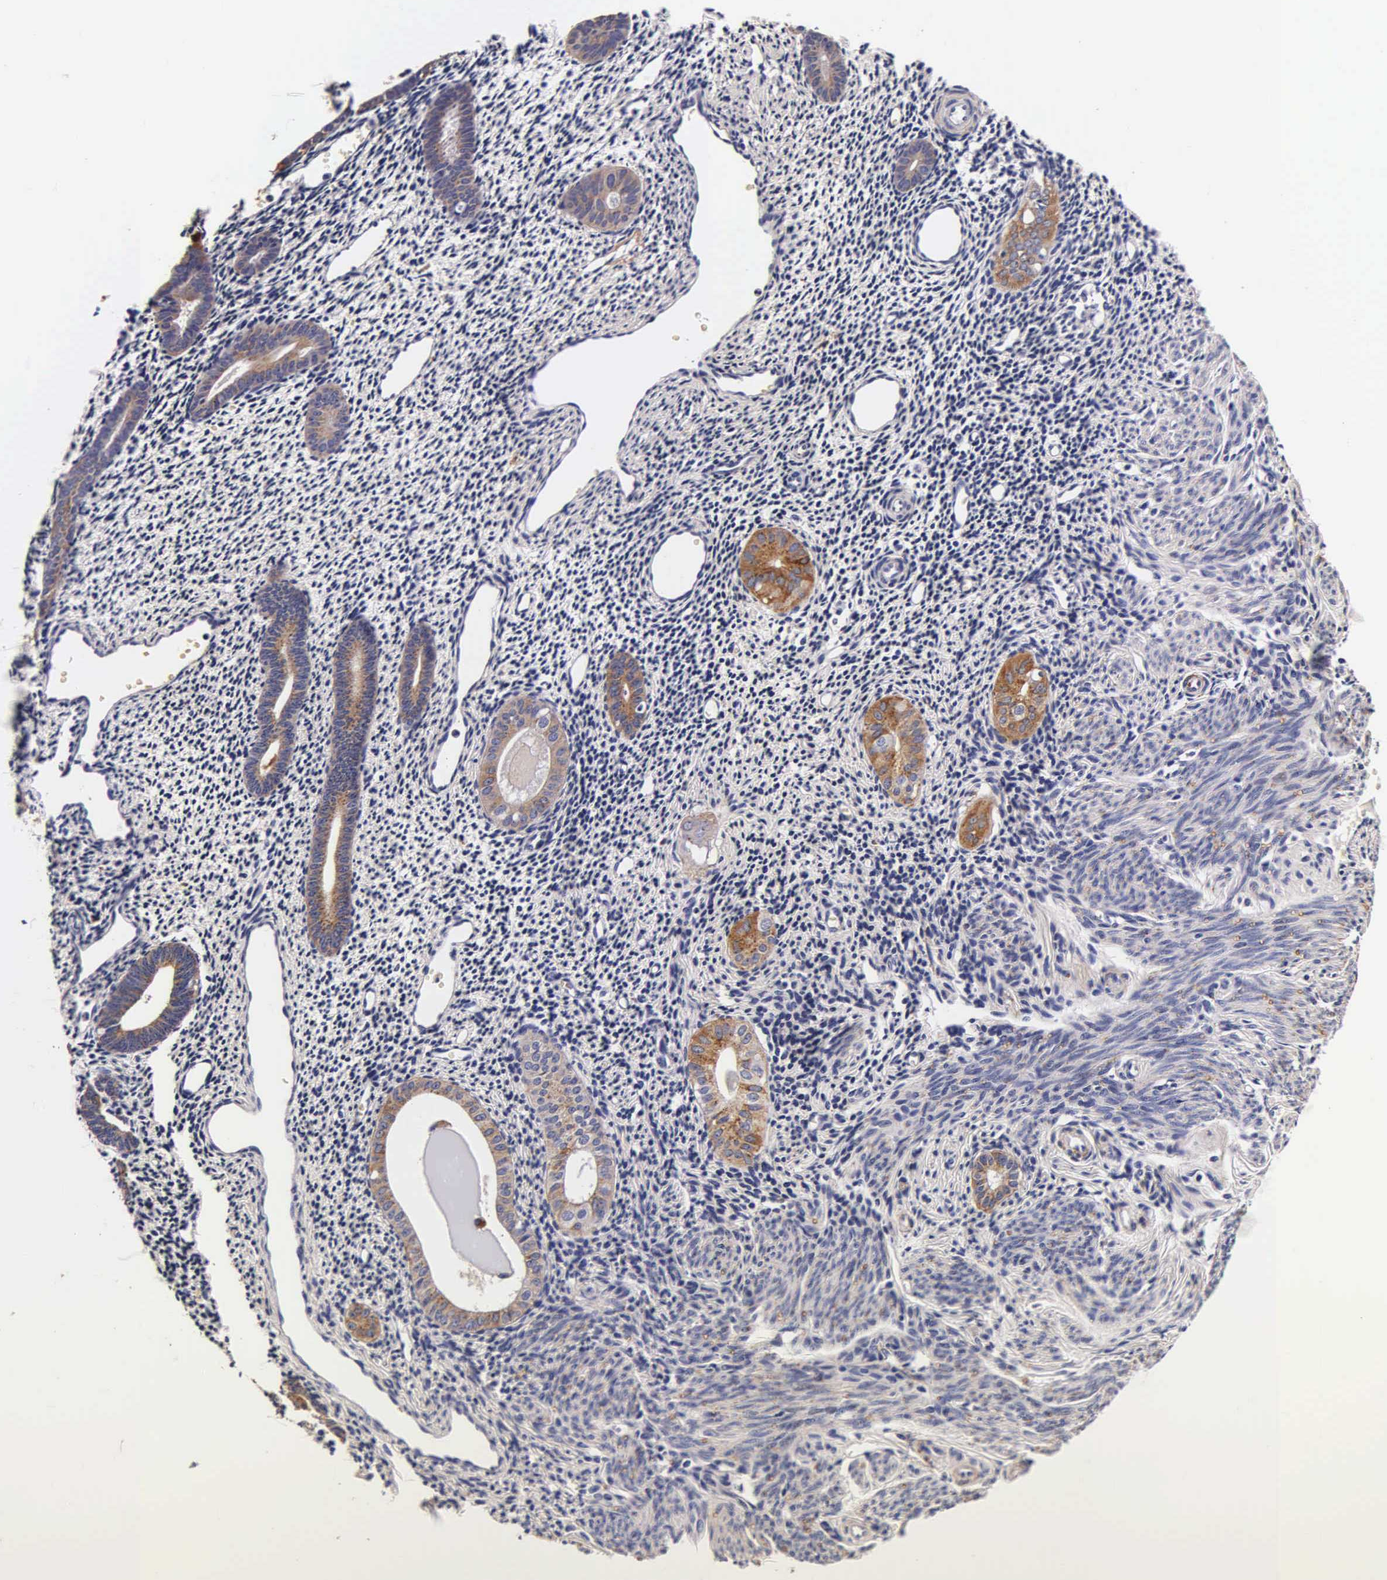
{"staining": {"intensity": "weak", "quantity": "25%-75%", "location": "cytoplasmic/membranous"}, "tissue": "endometrium", "cell_type": "Cells in endometrial stroma", "image_type": "normal", "snomed": [{"axis": "morphology", "description": "Normal tissue, NOS"}, {"axis": "morphology", "description": "Neoplasm, benign, NOS"}, {"axis": "topography", "description": "Uterus"}], "caption": "Protein expression analysis of benign endometrium exhibits weak cytoplasmic/membranous staining in about 25%-75% of cells in endometrial stroma.", "gene": "CTSB", "patient": {"sex": "female", "age": 55}}